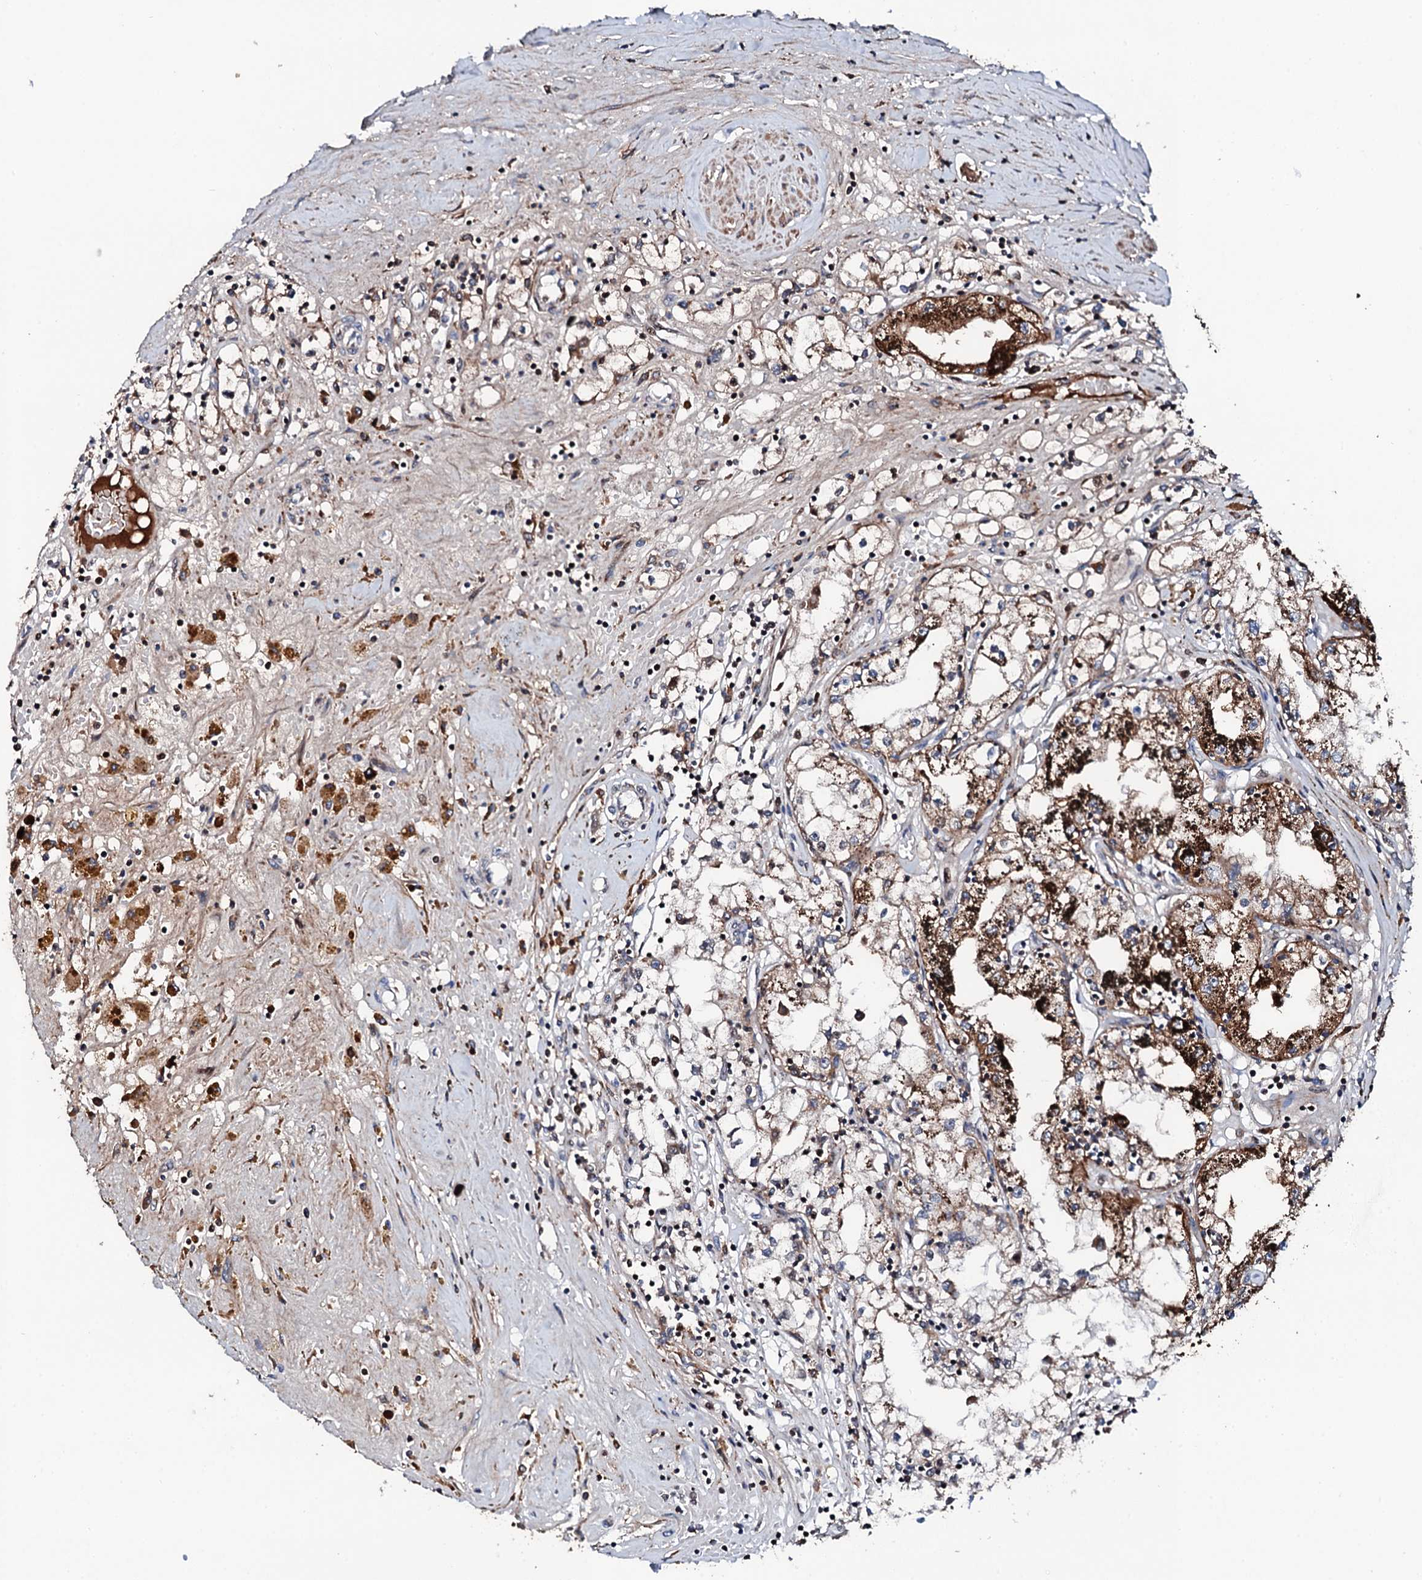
{"staining": {"intensity": "strong", "quantity": "25%-75%", "location": "cytoplasmic/membranous"}, "tissue": "renal cancer", "cell_type": "Tumor cells", "image_type": "cancer", "snomed": [{"axis": "morphology", "description": "Adenocarcinoma, NOS"}, {"axis": "topography", "description": "Kidney"}], "caption": "The image demonstrates immunohistochemical staining of renal adenocarcinoma. There is strong cytoplasmic/membranous staining is identified in about 25%-75% of tumor cells.", "gene": "KIF18A", "patient": {"sex": "male", "age": 56}}